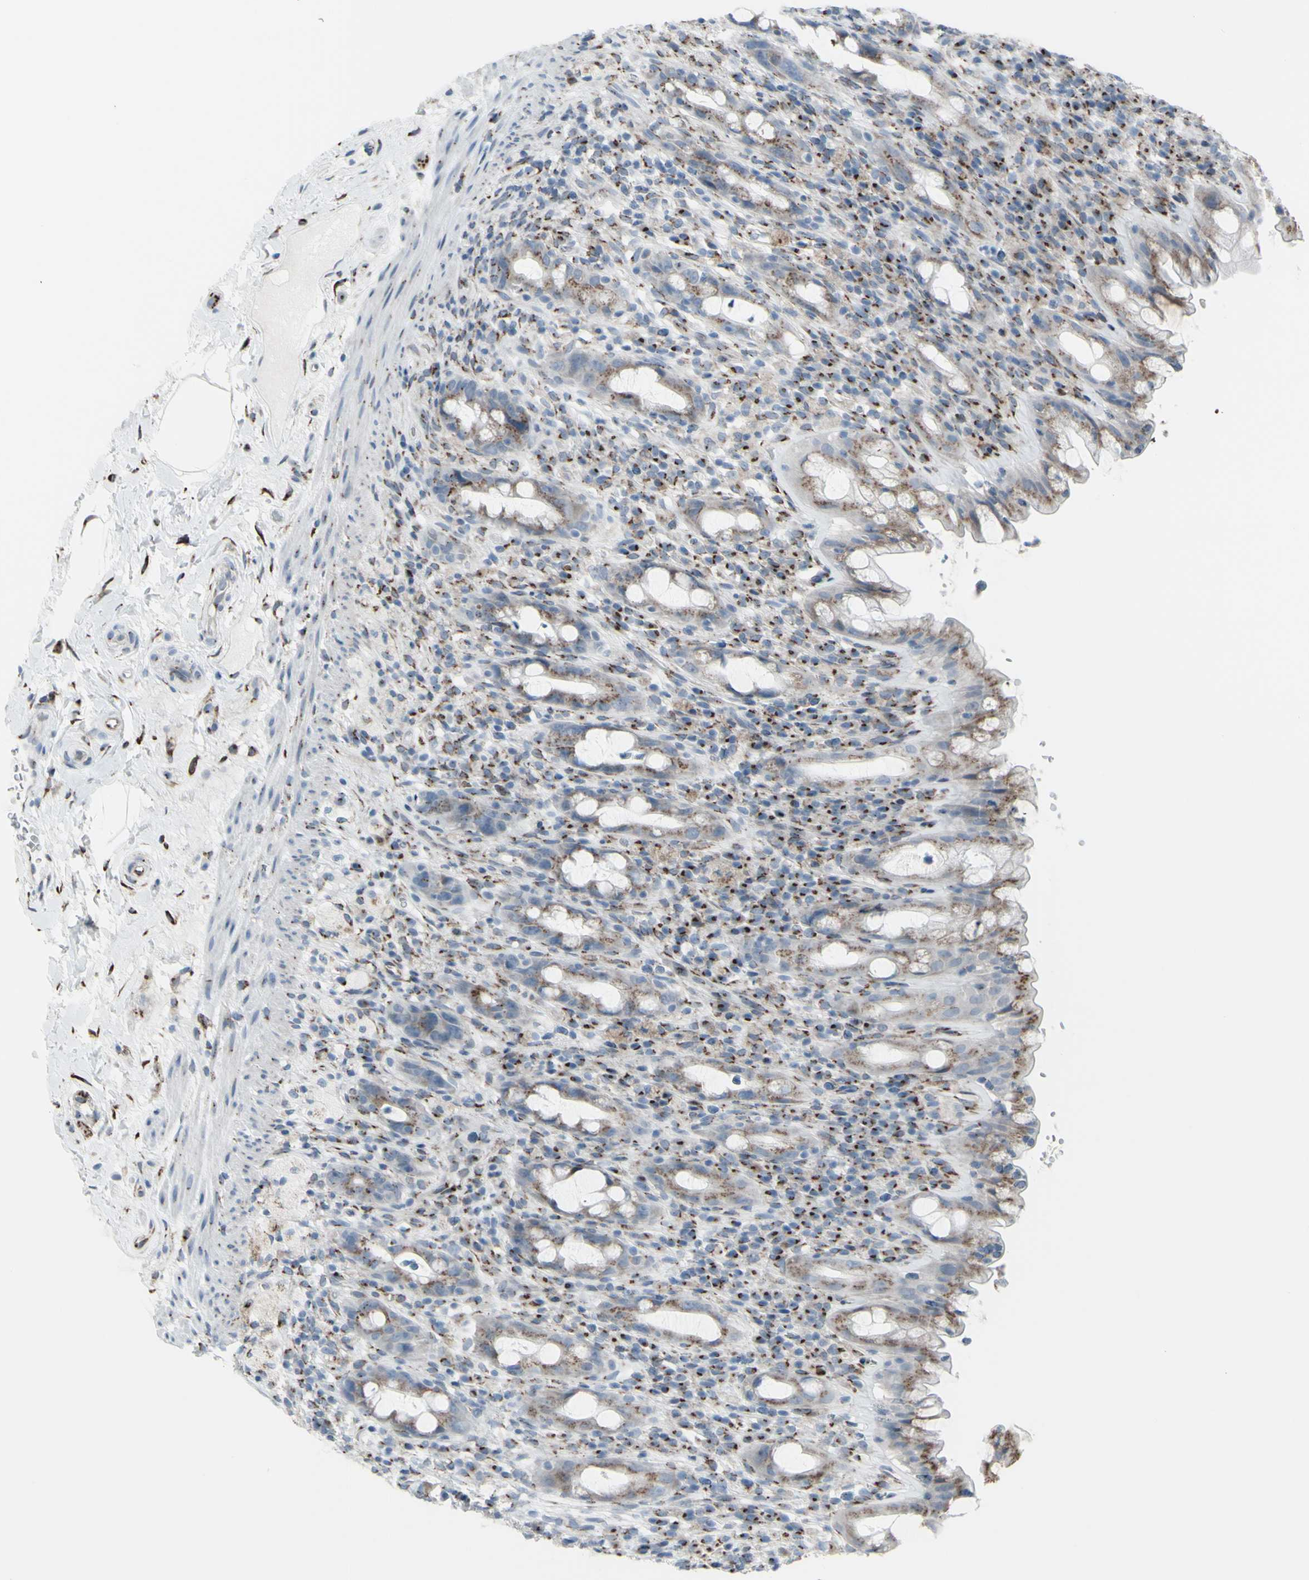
{"staining": {"intensity": "moderate", "quantity": ">75%", "location": "cytoplasmic/membranous"}, "tissue": "rectum", "cell_type": "Glandular cells", "image_type": "normal", "snomed": [{"axis": "morphology", "description": "Normal tissue, NOS"}, {"axis": "topography", "description": "Rectum"}], "caption": "Protein expression analysis of unremarkable human rectum reveals moderate cytoplasmic/membranous expression in approximately >75% of glandular cells. The staining was performed using DAB, with brown indicating positive protein expression. Nuclei are stained blue with hematoxylin.", "gene": "GLG1", "patient": {"sex": "male", "age": 44}}